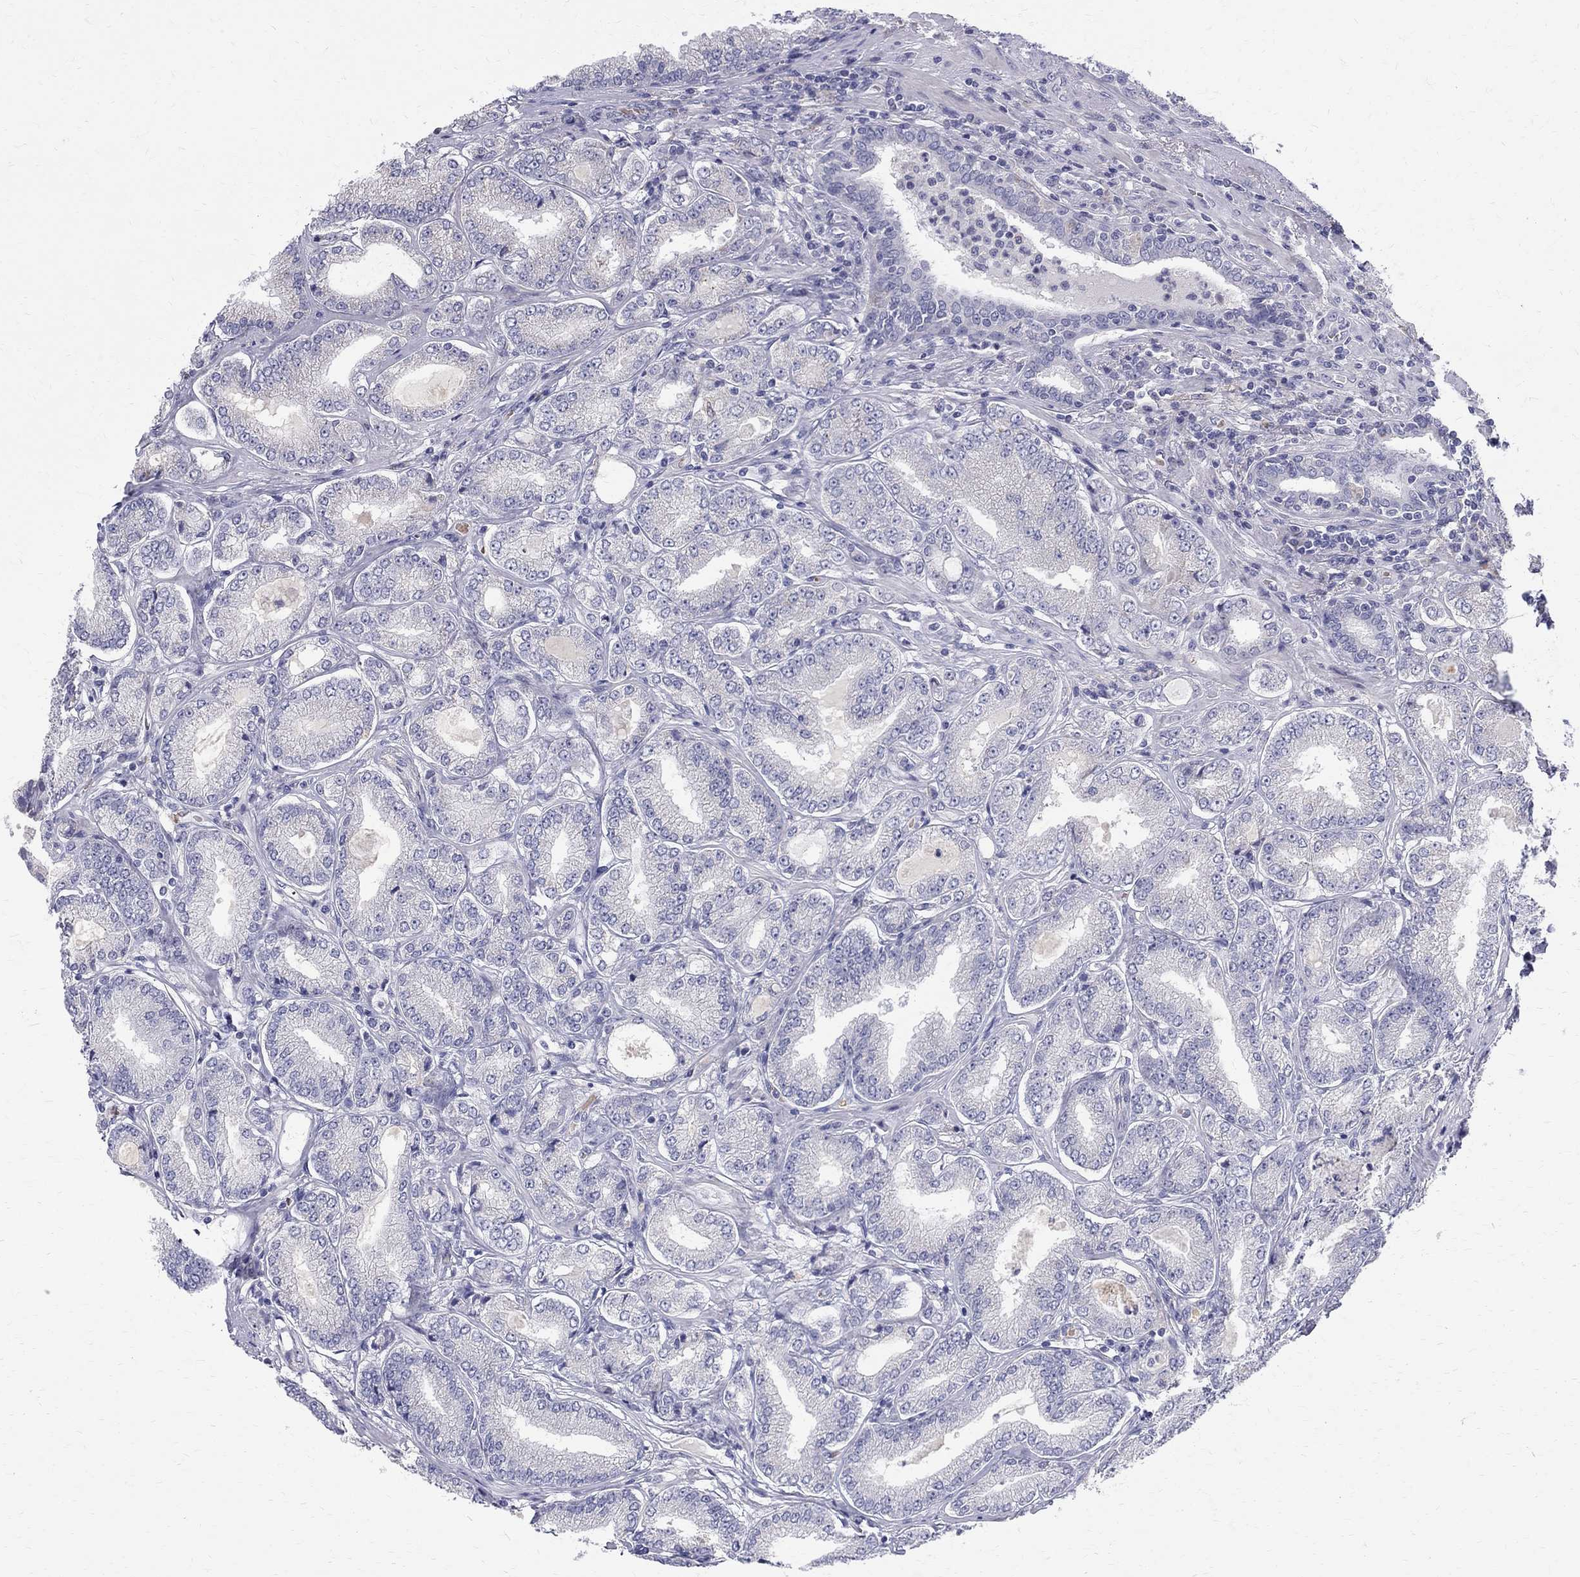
{"staining": {"intensity": "negative", "quantity": "none", "location": "none"}, "tissue": "prostate cancer", "cell_type": "Tumor cells", "image_type": "cancer", "snomed": [{"axis": "morphology", "description": "Adenocarcinoma, NOS"}, {"axis": "topography", "description": "Prostate"}], "caption": "Histopathology image shows no protein staining in tumor cells of prostate cancer tissue. (DAB immunohistochemistry (IHC) visualized using brightfield microscopy, high magnification).", "gene": "AGER", "patient": {"sex": "male", "age": 65}}